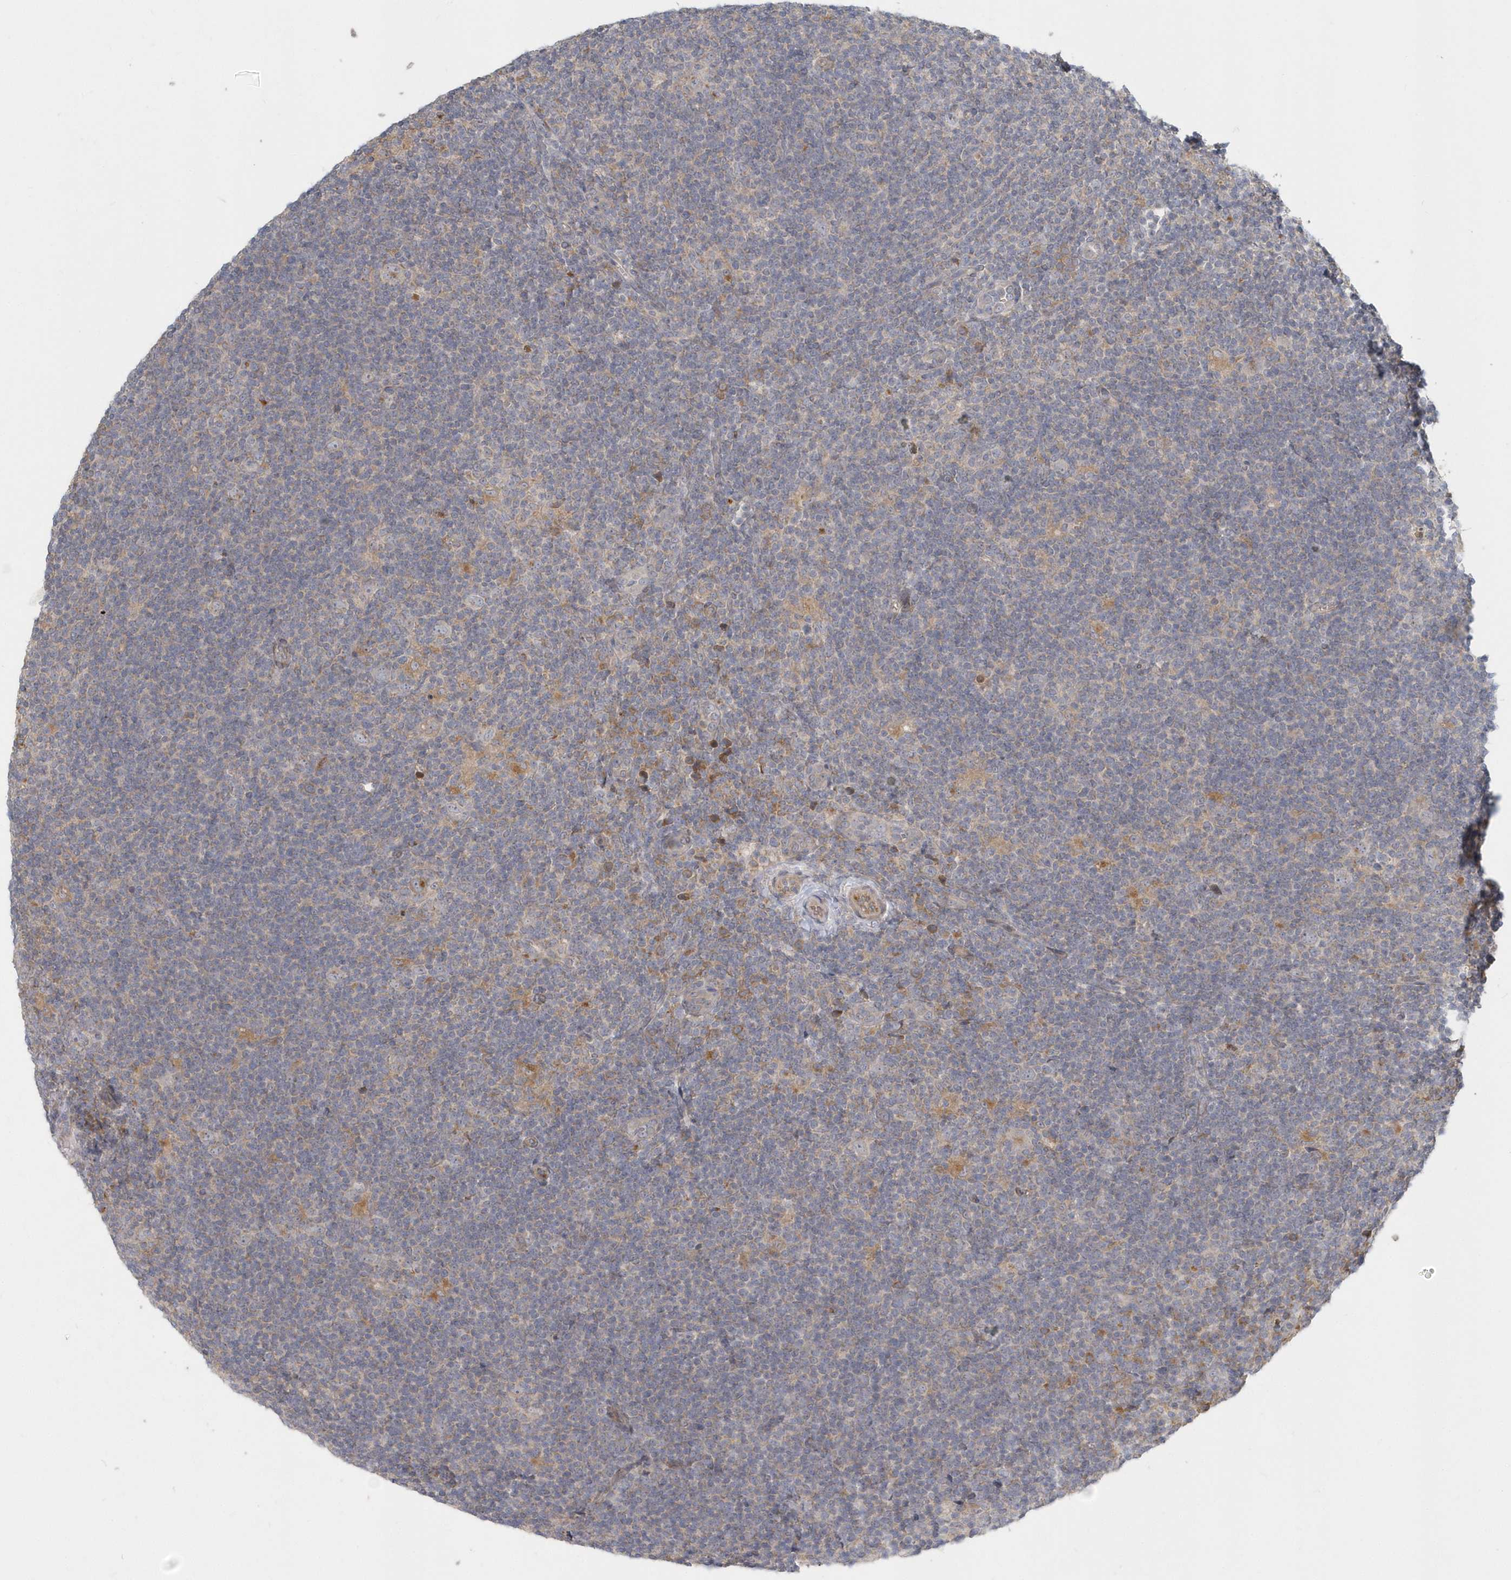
{"staining": {"intensity": "negative", "quantity": "none", "location": "none"}, "tissue": "lymphoma", "cell_type": "Tumor cells", "image_type": "cancer", "snomed": [{"axis": "morphology", "description": "Hodgkin's disease, NOS"}, {"axis": "topography", "description": "Lymph node"}], "caption": "The photomicrograph demonstrates no staining of tumor cells in lymphoma.", "gene": "NAPB", "patient": {"sex": "female", "age": 57}}